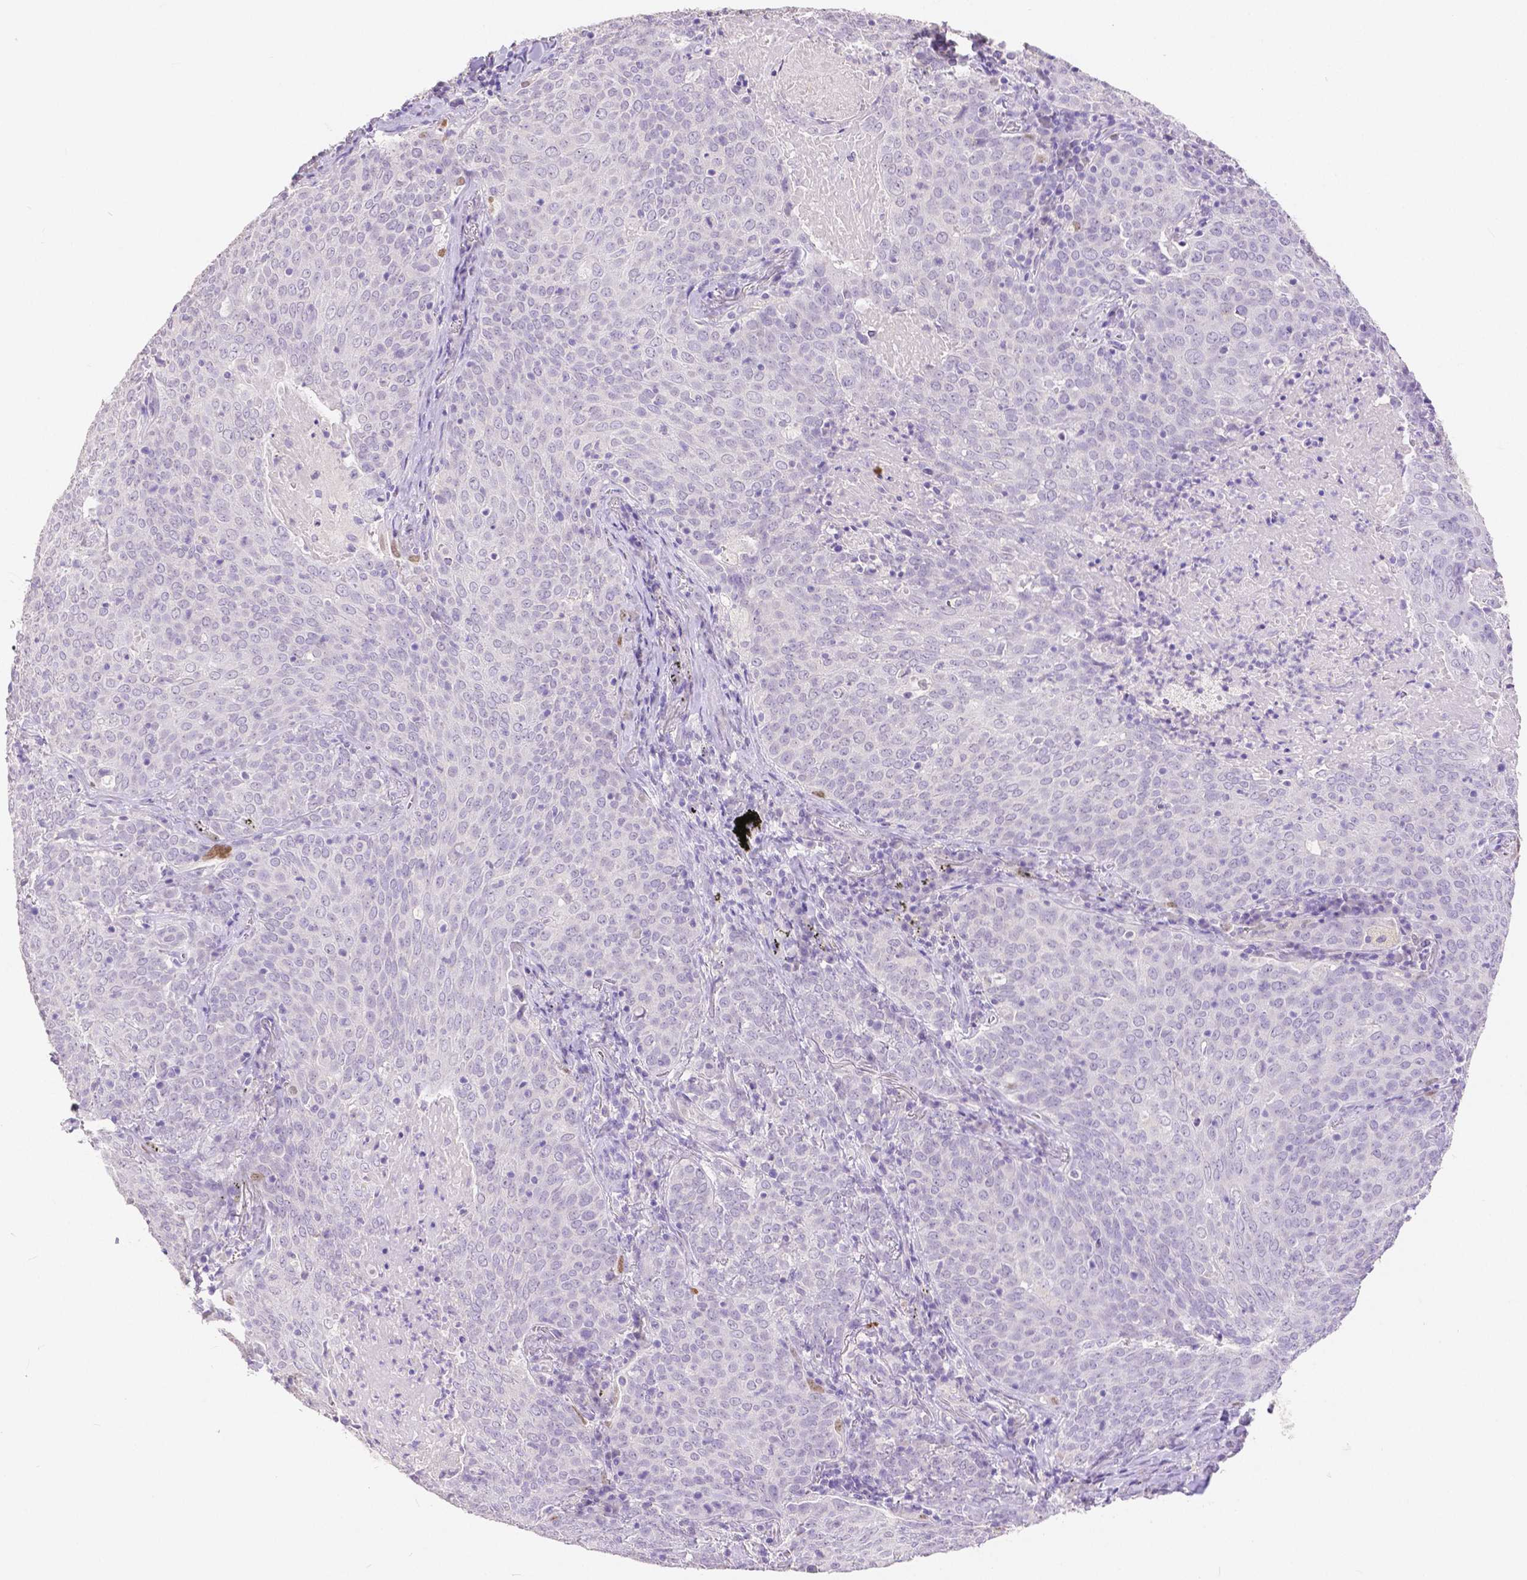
{"staining": {"intensity": "negative", "quantity": "none", "location": "none"}, "tissue": "lung cancer", "cell_type": "Tumor cells", "image_type": "cancer", "snomed": [{"axis": "morphology", "description": "Squamous cell carcinoma, NOS"}, {"axis": "topography", "description": "Lung"}], "caption": "The photomicrograph shows no significant staining in tumor cells of squamous cell carcinoma (lung).", "gene": "HNF1B", "patient": {"sex": "male", "age": 82}}